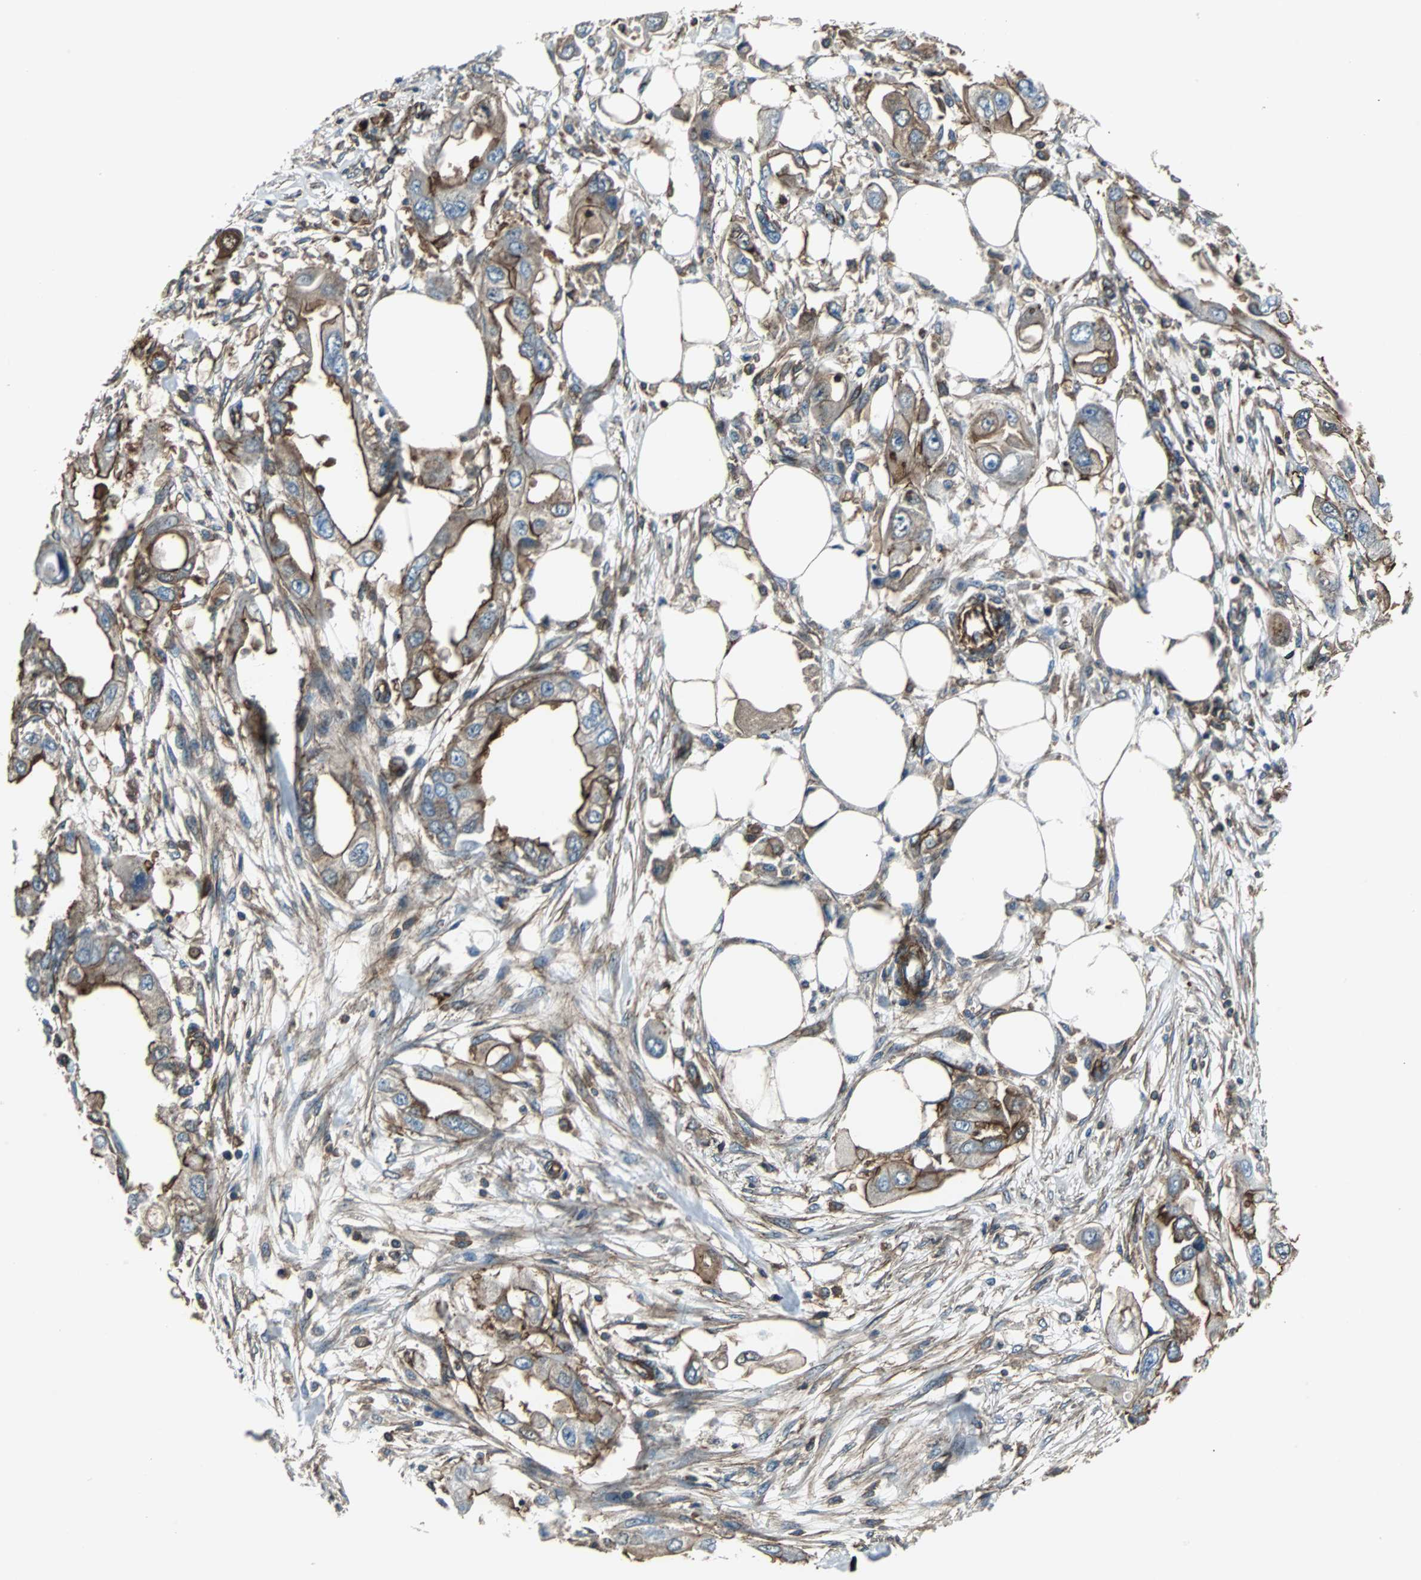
{"staining": {"intensity": "strong", "quantity": ">75%", "location": "cytoplasmic/membranous"}, "tissue": "endometrial cancer", "cell_type": "Tumor cells", "image_type": "cancer", "snomed": [{"axis": "morphology", "description": "Adenocarcinoma, NOS"}, {"axis": "topography", "description": "Endometrium"}], "caption": "Immunohistochemistry staining of endometrial cancer, which demonstrates high levels of strong cytoplasmic/membranous positivity in about >75% of tumor cells indicating strong cytoplasmic/membranous protein staining. The staining was performed using DAB (3,3'-diaminobenzidine) (brown) for protein detection and nuclei were counterstained in hematoxylin (blue).", "gene": "ACTN1", "patient": {"sex": "female", "age": 67}}